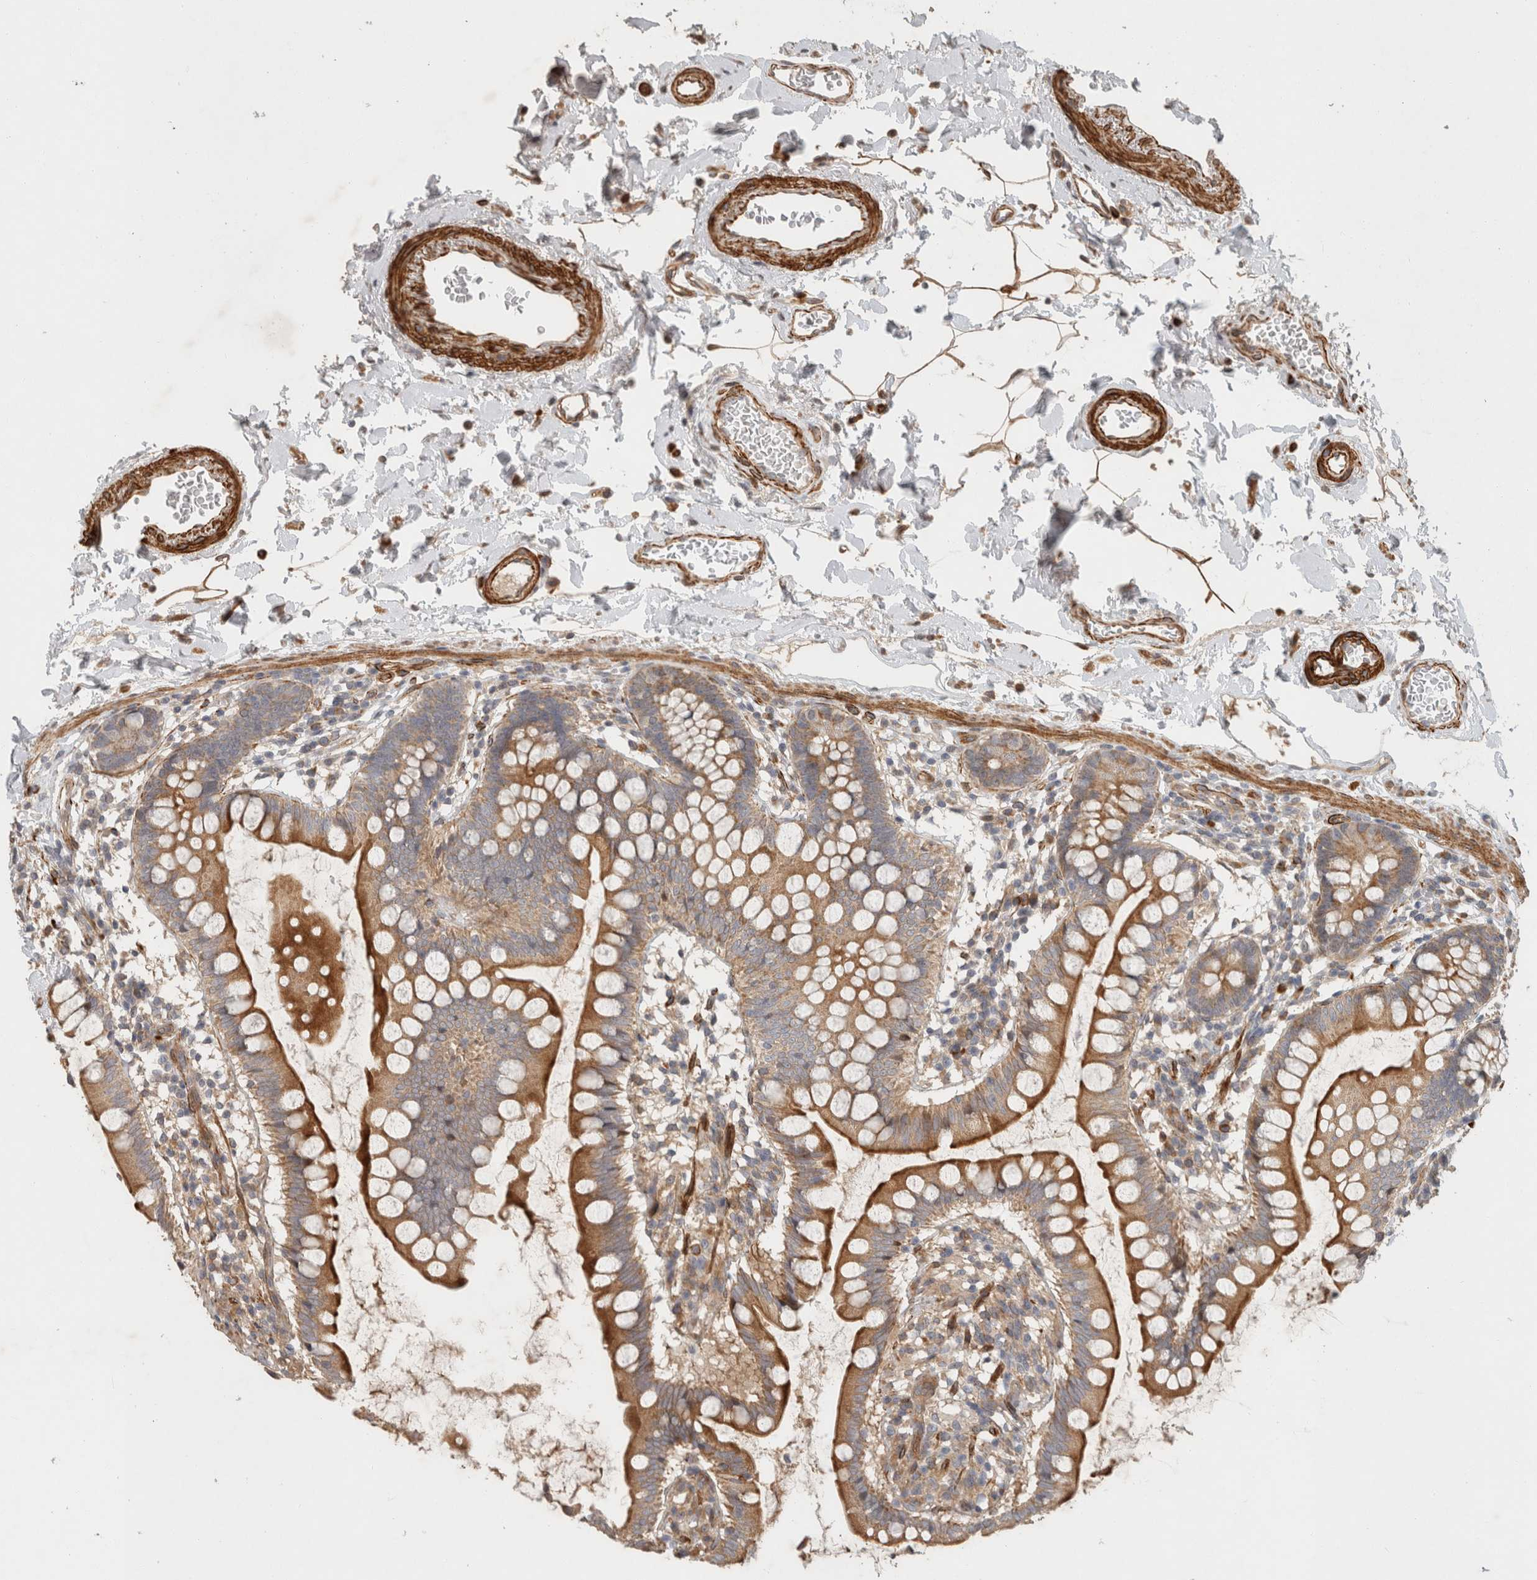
{"staining": {"intensity": "moderate", "quantity": ">75%", "location": "cytoplasmic/membranous"}, "tissue": "small intestine", "cell_type": "Glandular cells", "image_type": "normal", "snomed": [{"axis": "morphology", "description": "Normal tissue, NOS"}, {"axis": "topography", "description": "Small intestine"}], "caption": "Immunohistochemical staining of normal human small intestine demonstrates medium levels of moderate cytoplasmic/membranous expression in approximately >75% of glandular cells. Using DAB (3,3'-diaminobenzidine) (brown) and hematoxylin (blue) stains, captured at high magnification using brightfield microscopy.", "gene": "SIPA1L2", "patient": {"sex": "female", "age": 84}}